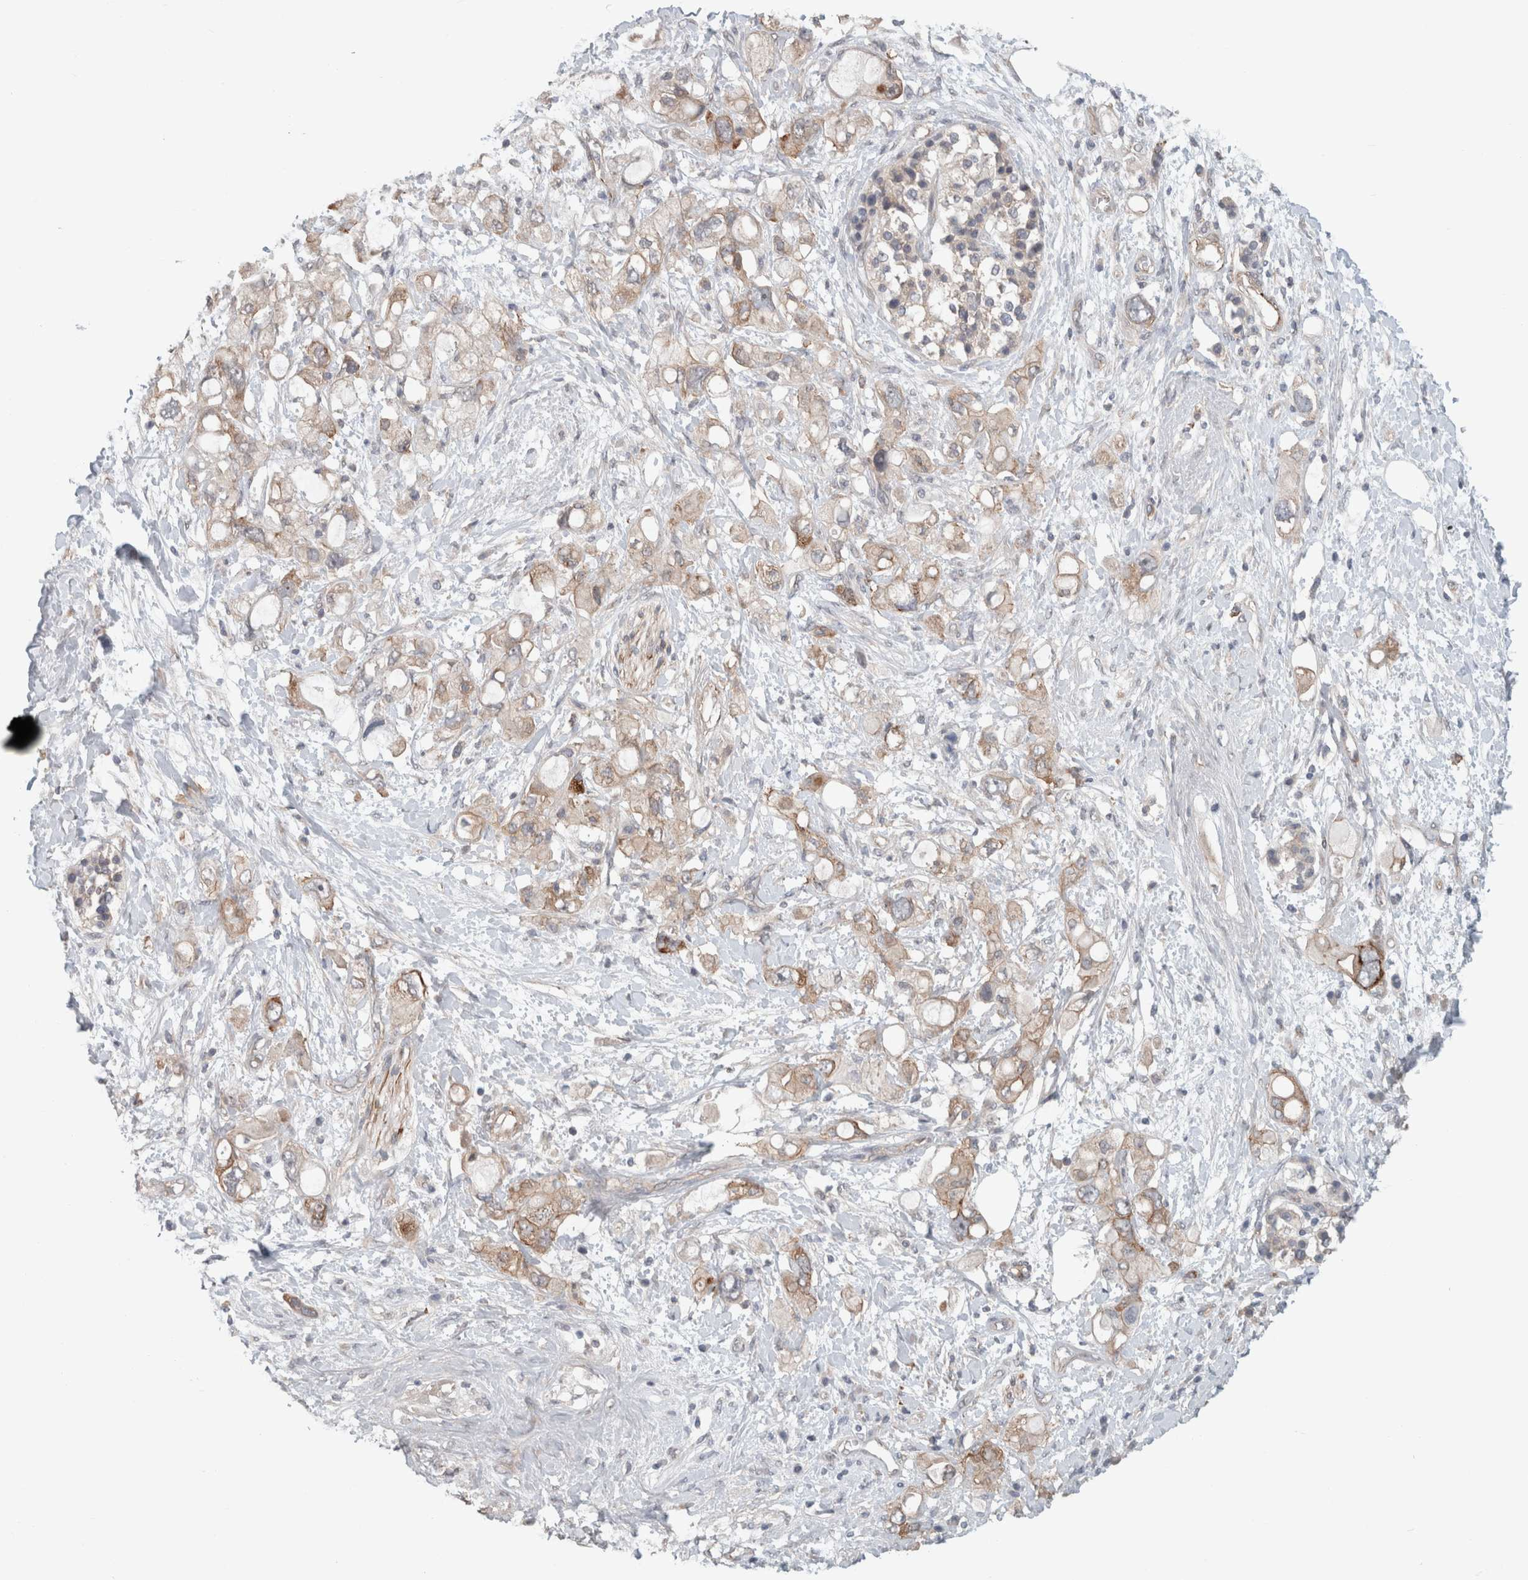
{"staining": {"intensity": "weak", "quantity": "25%-75%", "location": "cytoplasmic/membranous"}, "tissue": "pancreatic cancer", "cell_type": "Tumor cells", "image_type": "cancer", "snomed": [{"axis": "morphology", "description": "Adenocarcinoma, NOS"}, {"axis": "topography", "description": "Pancreas"}], "caption": "Pancreatic cancer tissue shows weak cytoplasmic/membranous staining in about 25%-75% of tumor cells, visualized by immunohistochemistry.", "gene": "RASAL2", "patient": {"sex": "female", "age": 56}}